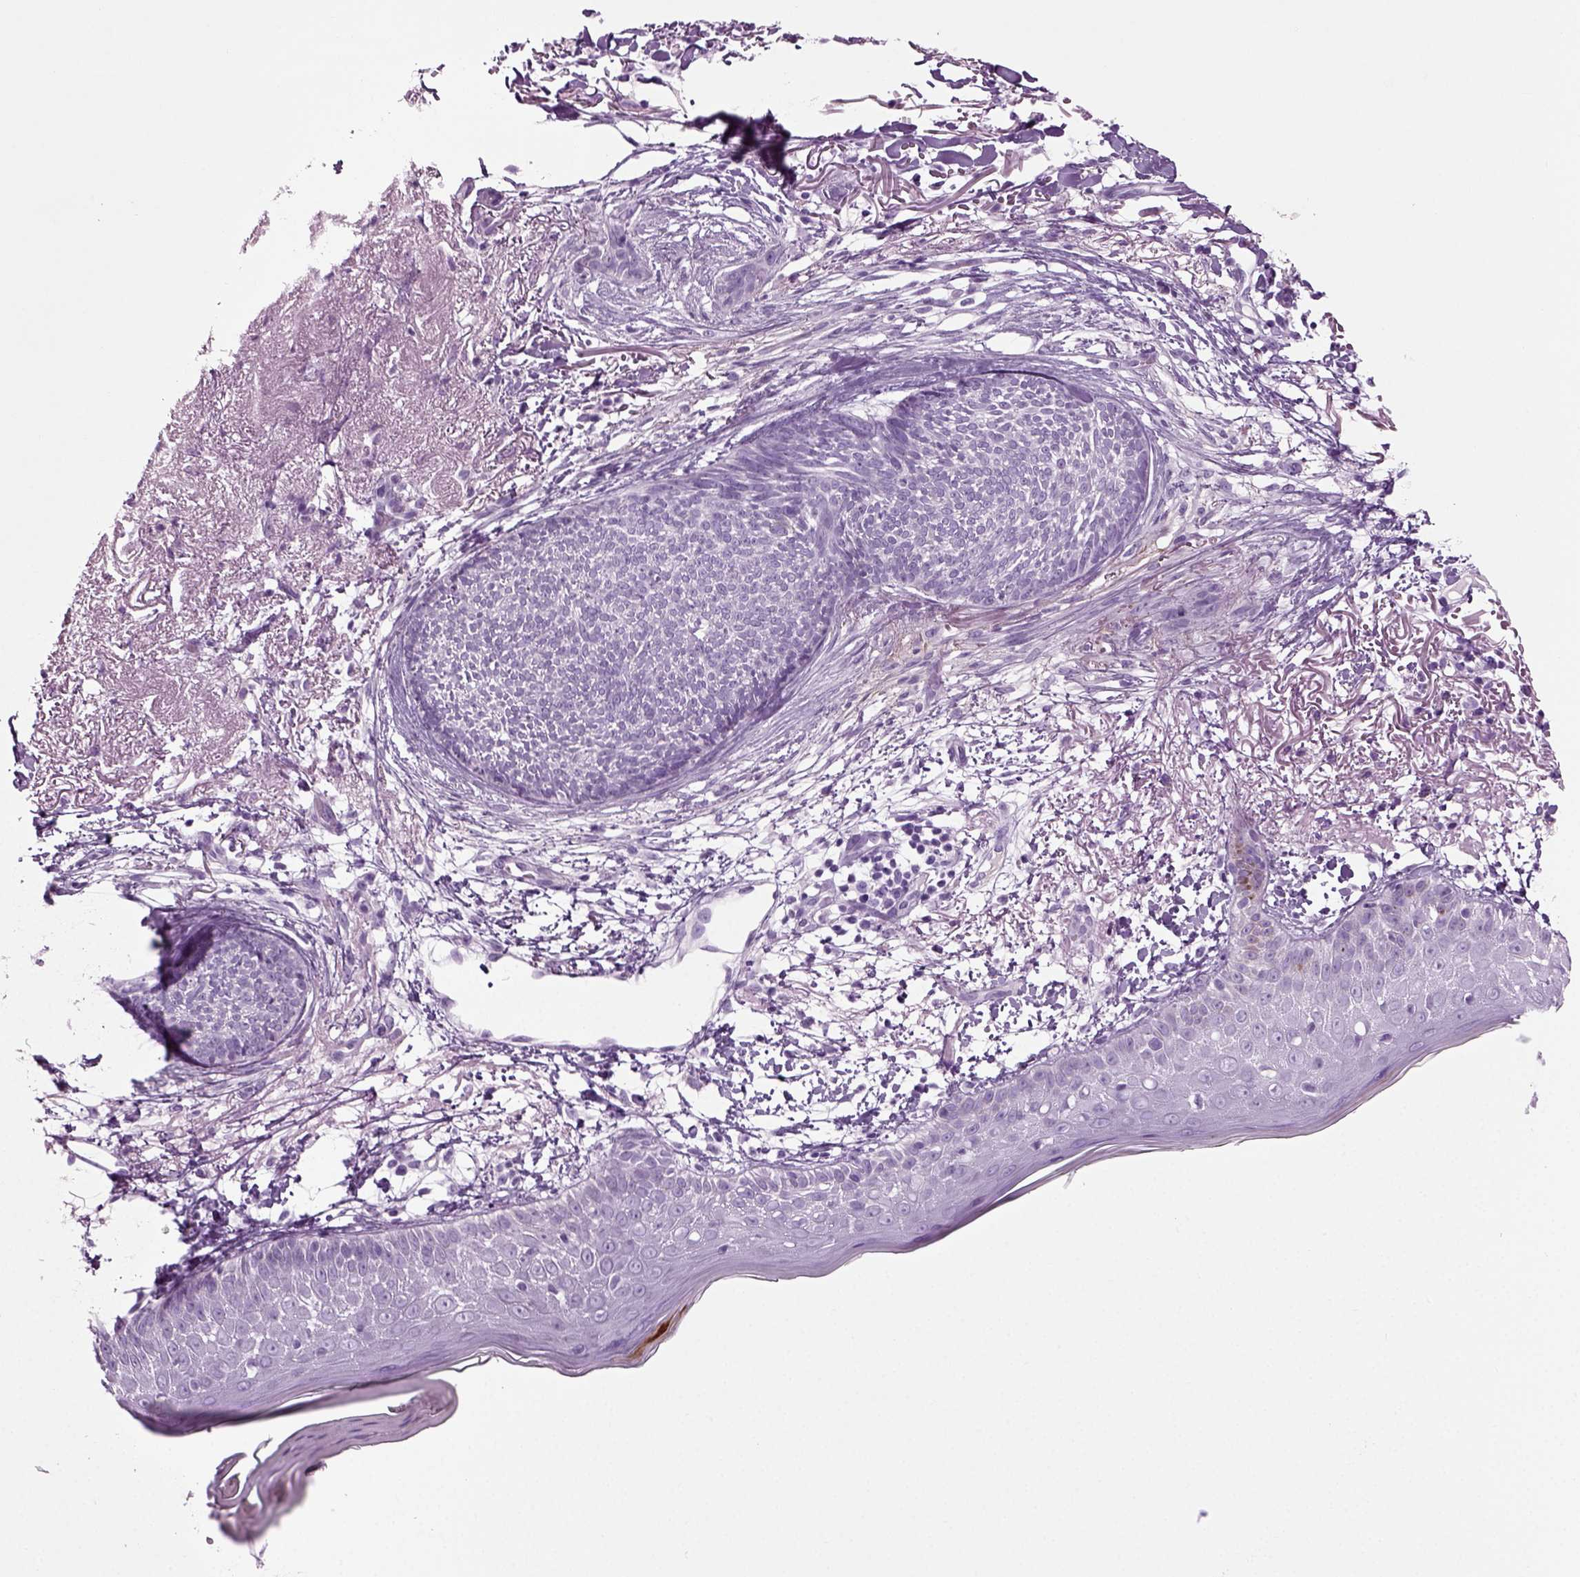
{"staining": {"intensity": "negative", "quantity": "none", "location": "none"}, "tissue": "skin cancer", "cell_type": "Tumor cells", "image_type": "cancer", "snomed": [{"axis": "morphology", "description": "Normal tissue, NOS"}, {"axis": "morphology", "description": "Basal cell carcinoma"}, {"axis": "topography", "description": "Skin"}], "caption": "Immunohistochemical staining of human basal cell carcinoma (skin) reveals no significant expression in tumor cells. Nuclei are stained in blue.", "gene": "PRLH", "patient": {"sex": "male", "age": 84}}